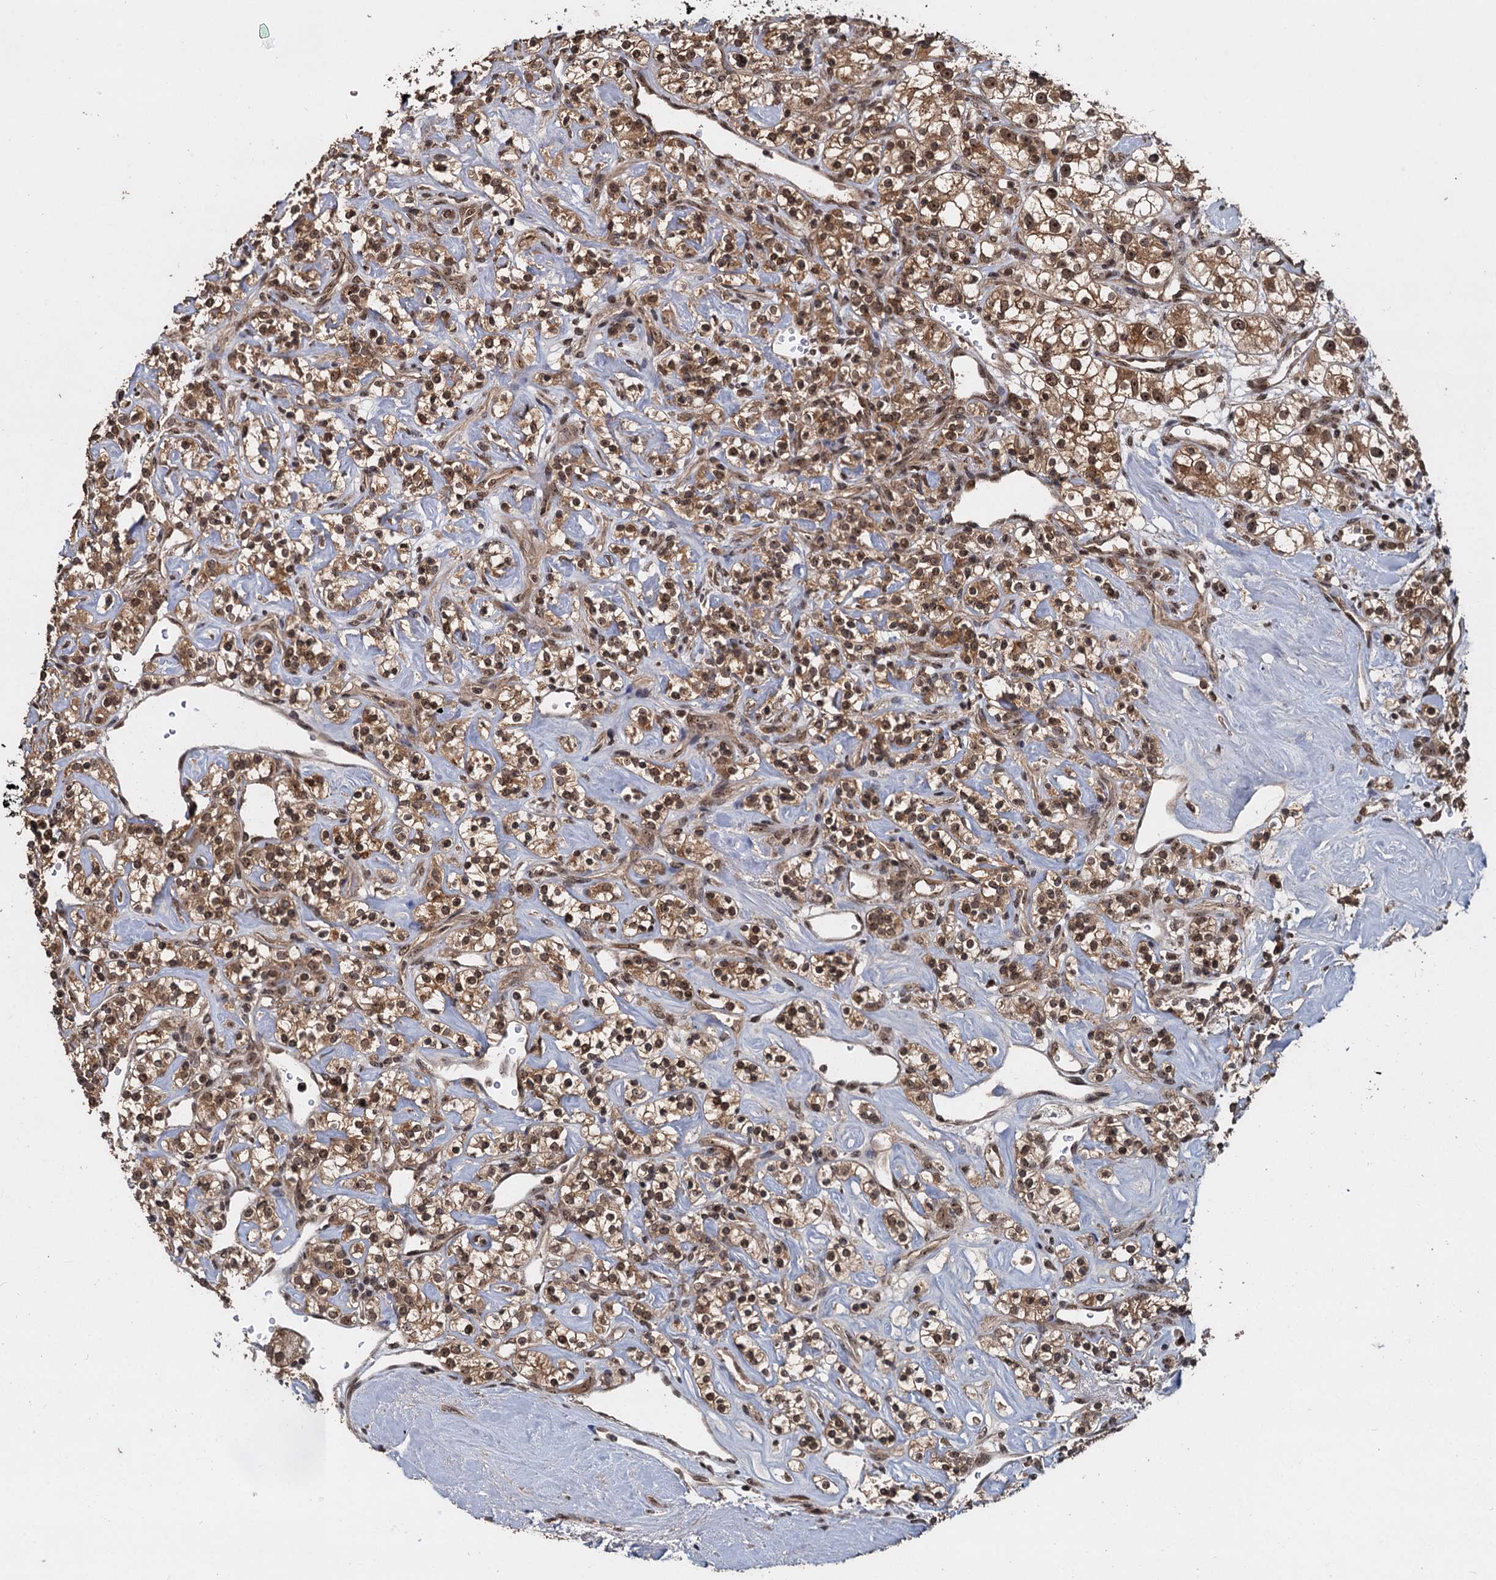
{"staining": {"intensity": "moderate", "quantity": ">75%", "location": "cytoplasmic/membranous,nuclear"}, "tissue": "renal cancer", "cell_type": "Tumor cells", "image_type": "cancer", "snomed": [{"axis": "morphology", "description": "Adenocarcinoma, NOS"}, {"axis": "topography", "description": "Kidney"}], "caption": "Immunohistochemical staining of adenocarcinoma (renal) exhibits medium levels of moderate cytoplasmic/membranous and nuclear staining in approximately >75% of tumor cells.", "gene": "FAM216B", "patient": {"sex": "male", "age": 77}}